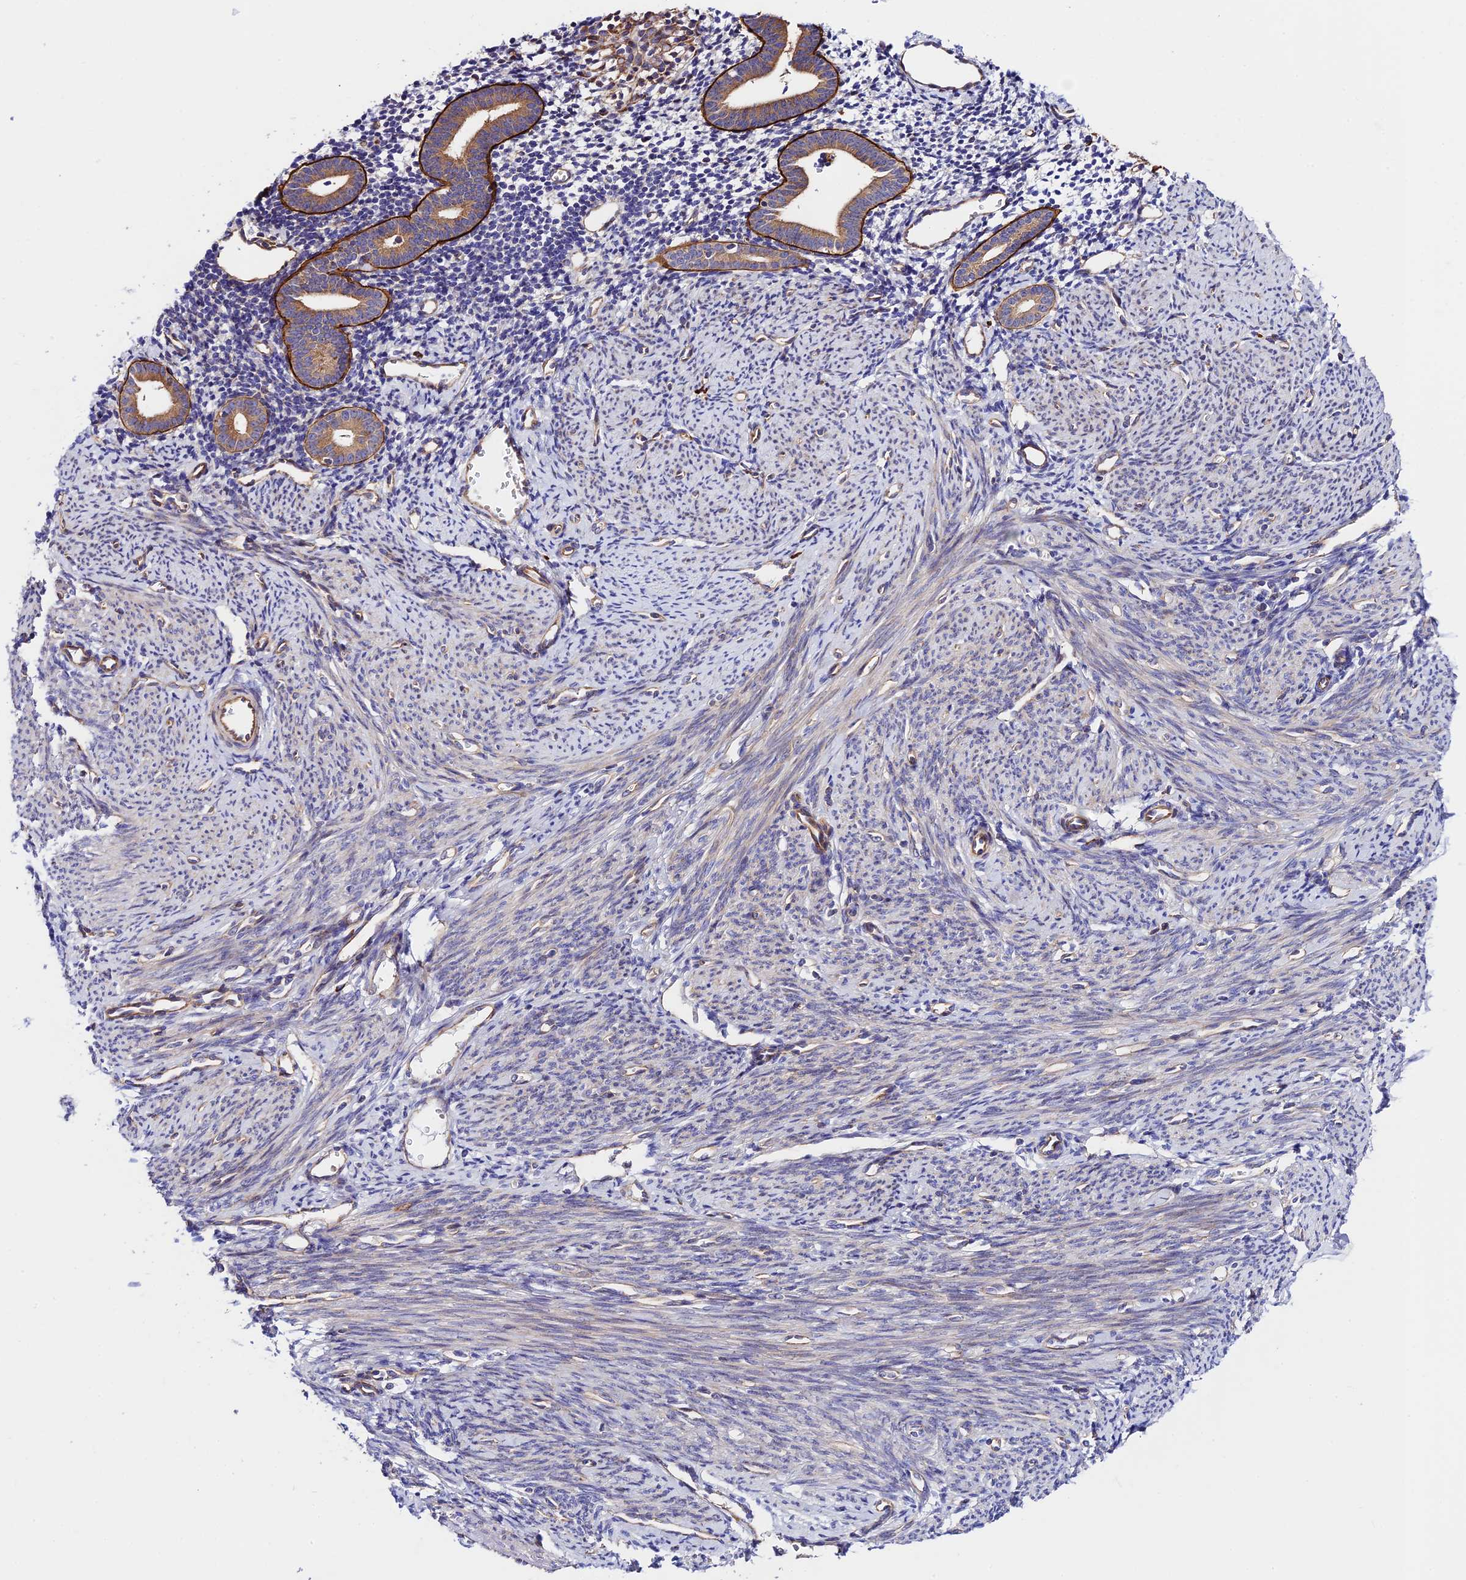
{"staining": {"intensity": "negative", "quantity": "none", "location": "none"}, "tissue": "endometrium", "cell_type": "Cells in endometrial stroma", "image_type": "normal", "snomed": [{"axis": "morphology", "description": "Normal tissue, NOS"}, {"axis": "topography", "description": "Endometrium"}], "caption": "A photomicrograph of human endometrium is negative for staining in cells in endometrial stroma. Brightfield microscopy of immunohistochemistry stained with DAB (brown) and hematoxylin (blue), captured at high magnification.", "gene": "VPS13C", "patient": {"sex": "female", "age": 56}}